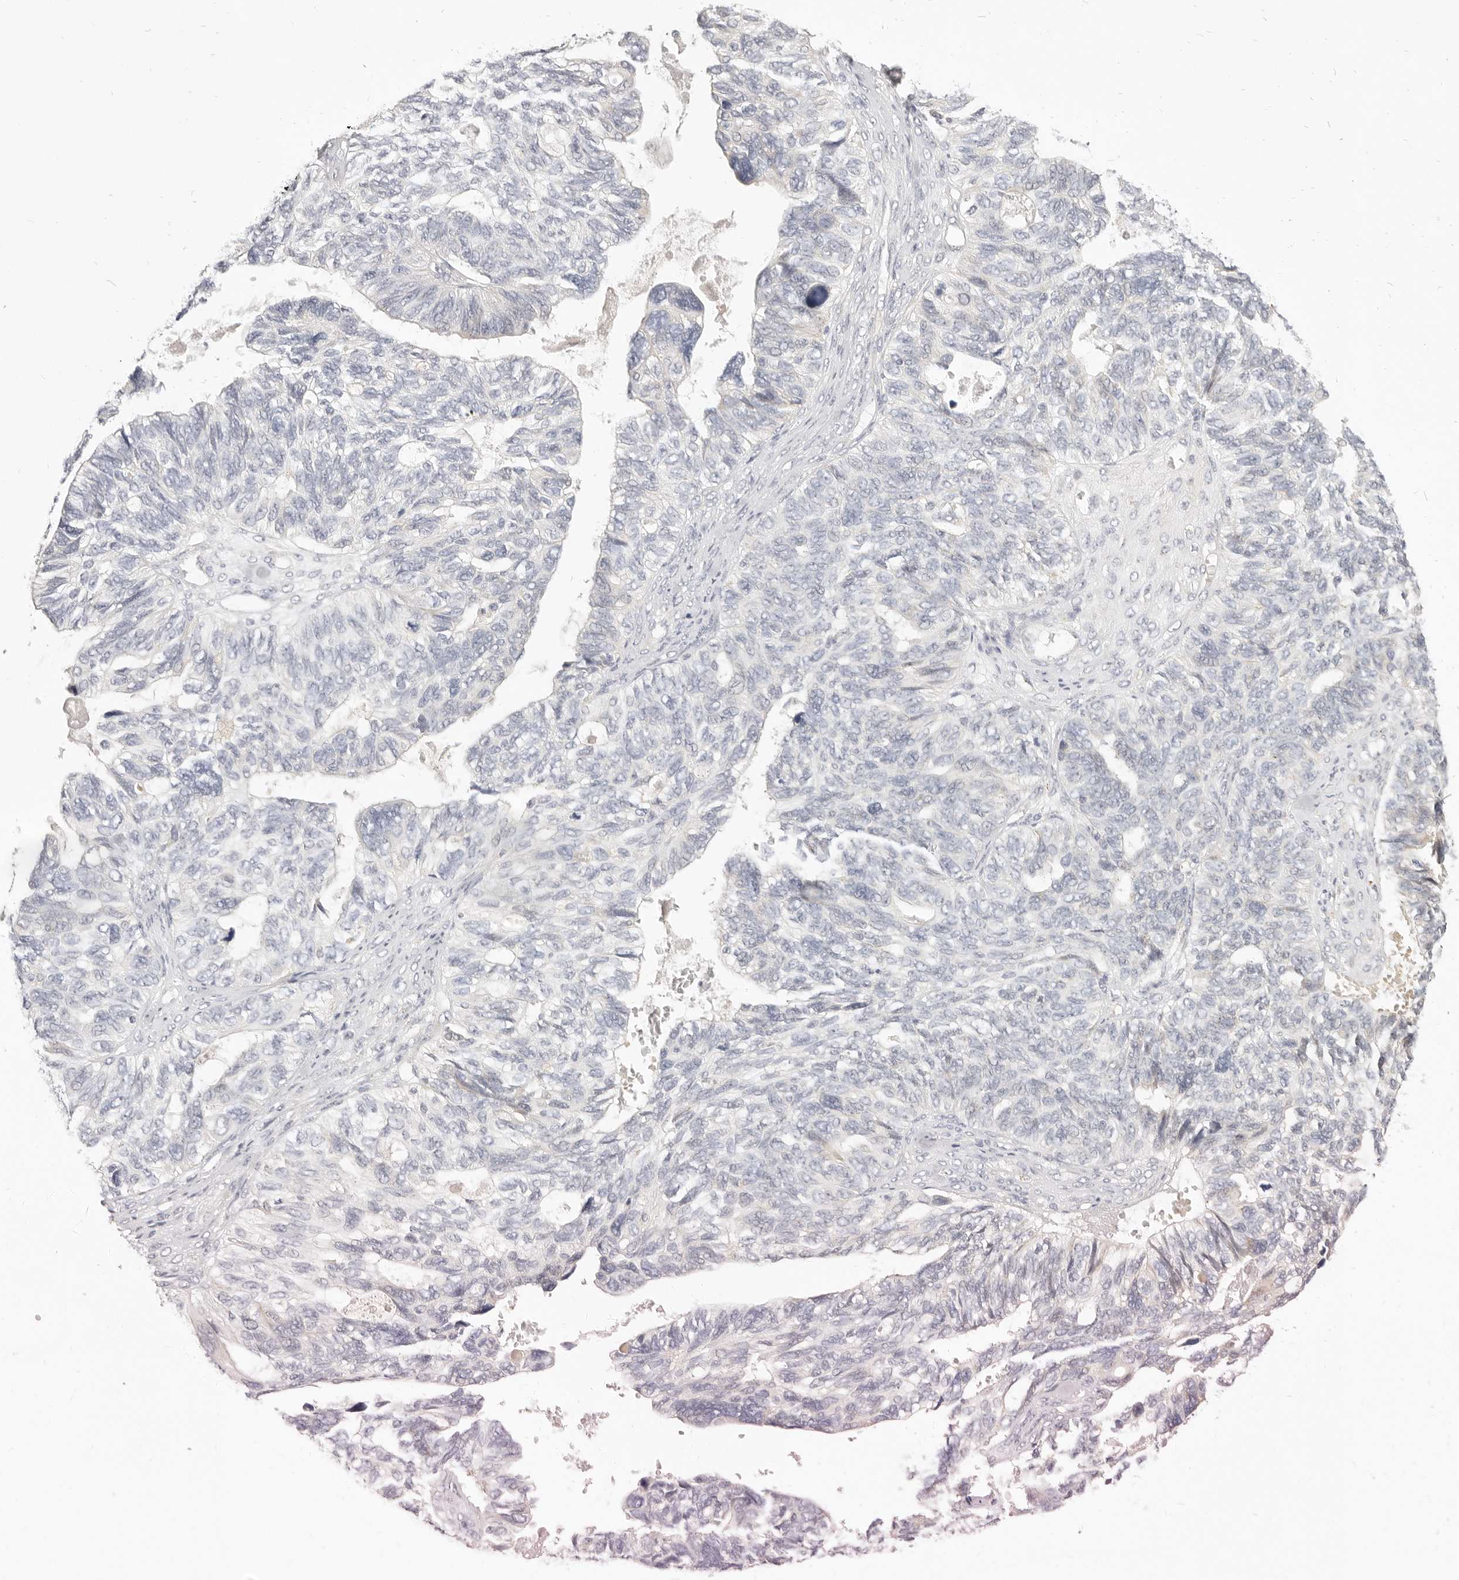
{"staining": {"intensity": "negative", "quantity": "none", "location": "none"}, "tissue": "ovarian cancer", "cell_type": "Tumor cells", "image_type": "cancer", "snomed": [{"axis": "morphology", "description": "Cystadenocarcinoma, serous, NOS"}, {"axis": "topography", "description": "Ovary"}], "caption": "An immunohistochemistry (IHC) image of ovarian serous cystadenocarcinoma is shown. There is no staining in tumor cells of ovarian serous cystadenocarcinoma.", "gene": "LTB4R2", "patient": {"sex": "female", "age": 79}}